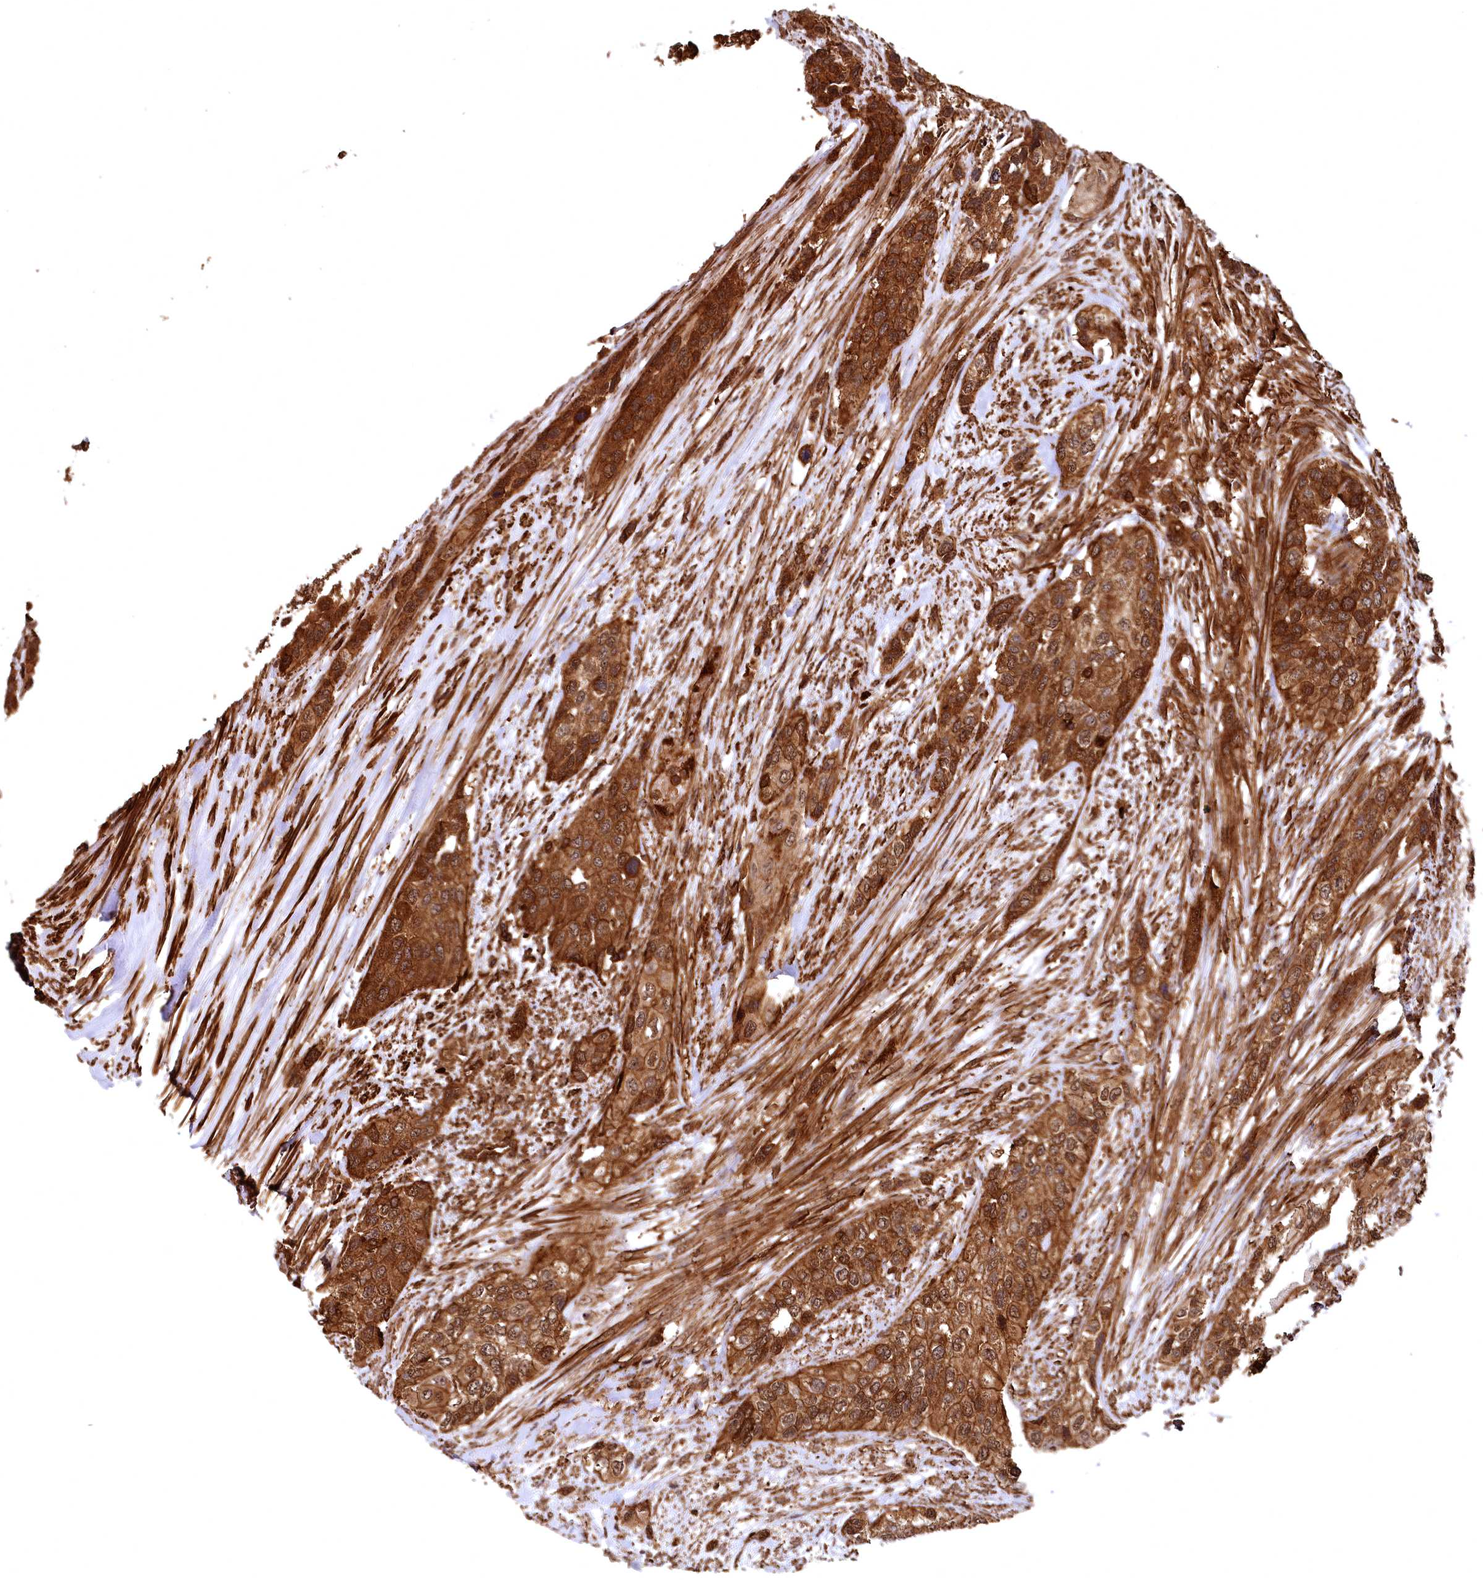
{"staining": {"intensity": "strong", "quantity": ">75%", "location": "cytoplasmic/membranous"}, "tissue": "urothelial cancer", "cell_type": "Tumor cells", "image_type": "cancer", "snomed": [{"axis": "morphology", "description": "Normal tissue, NOS"}, {"axis": "morphology", "description": "Urothelial carcinoma, High grade"}, {"axis": "topography", "description": "Vascular tissue"}, {"axis": "topography", "description": "Urinary bladder"}], "caption": "Tumor cells demonstrate high levels of strong cytoplasmic/membranous expression in approximately >75% of cells in urothelial carcinoma (high-grade). (brown staining indicates protein expression, while blue staining denotes nuclei).", "gene": "STUB1", "patient": {"sex": "female", "age": 56}}